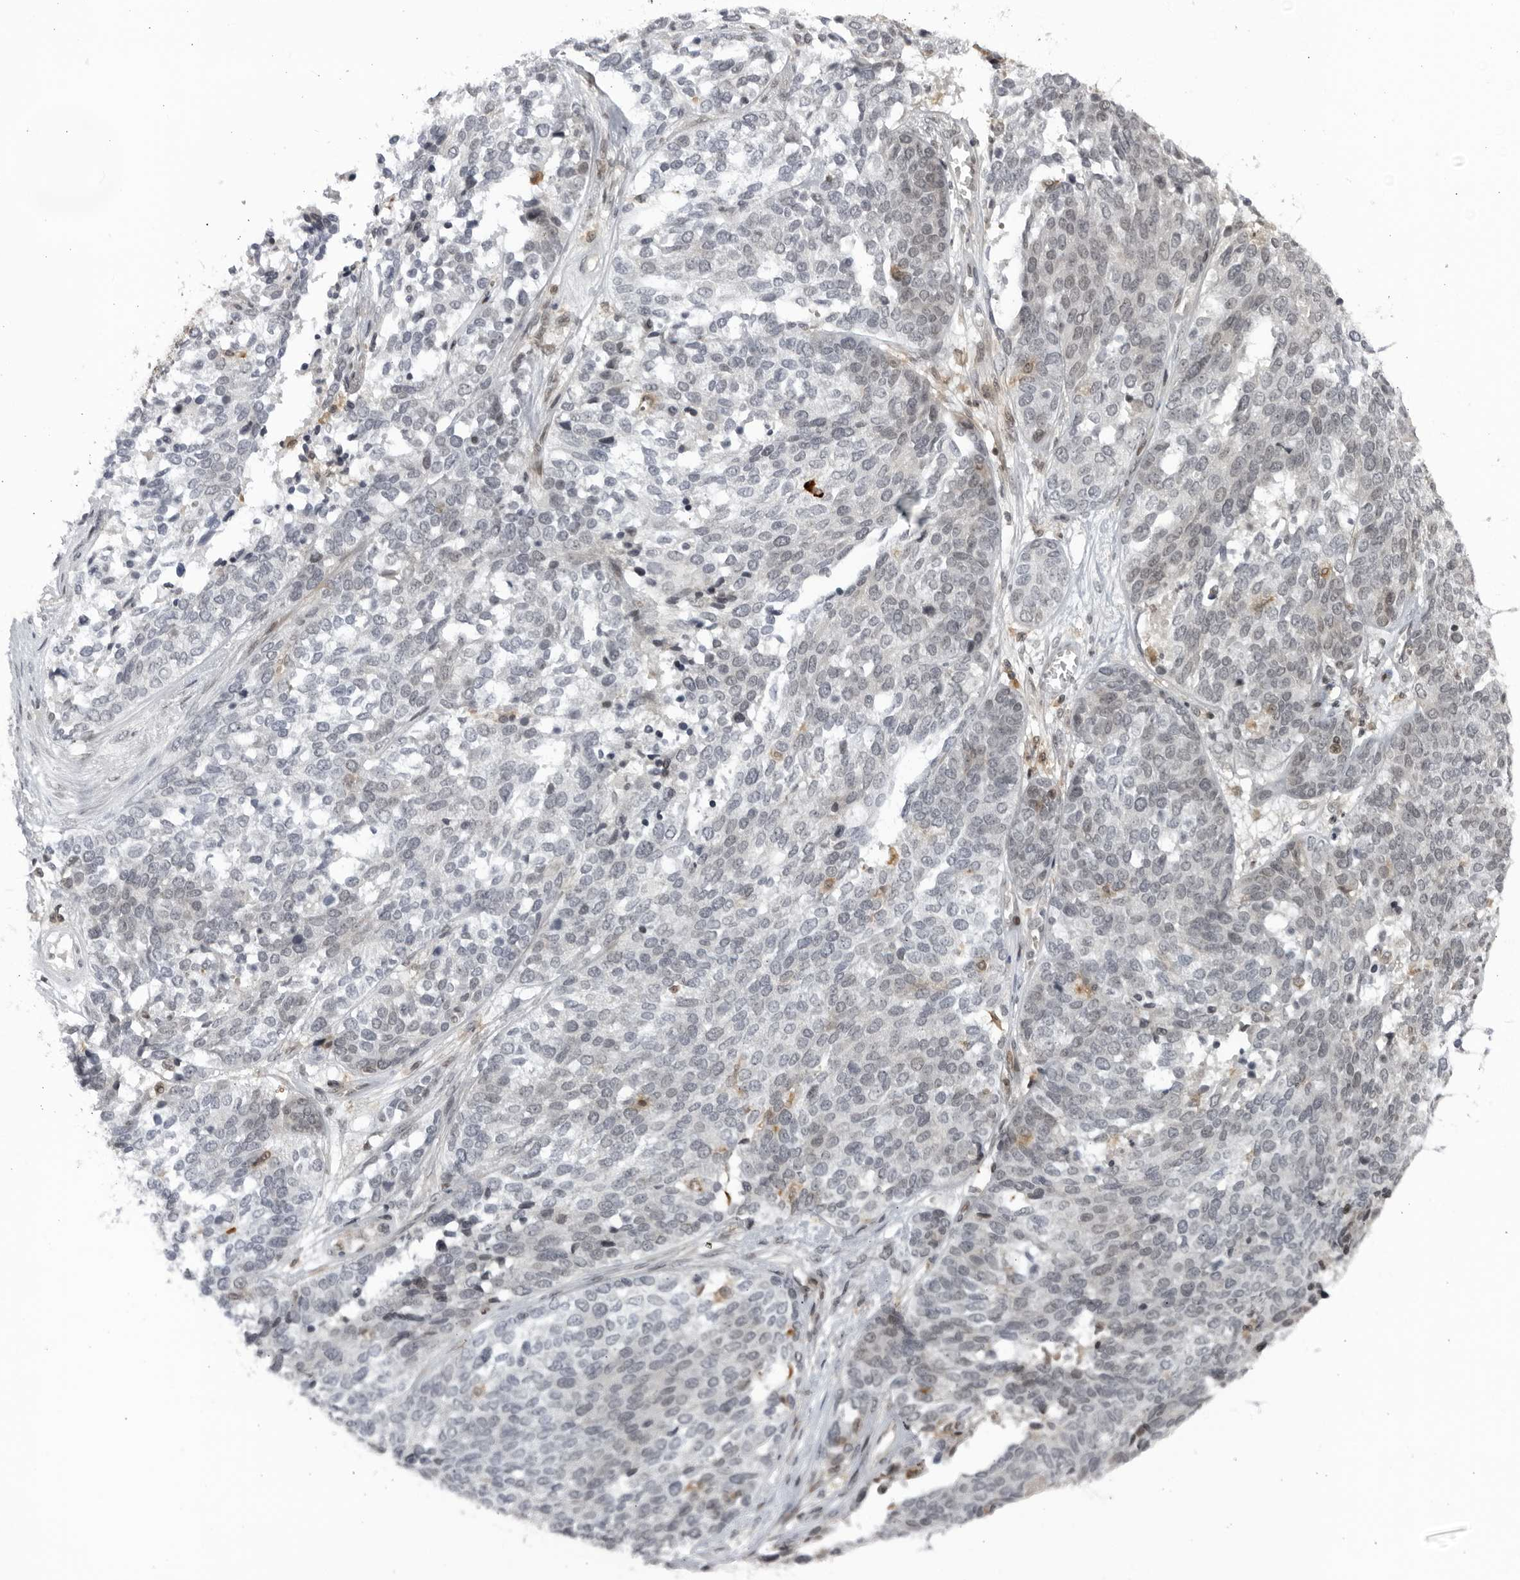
{"staining": {"intensity": "negative", "quantity": "none", "location": "none"}, "tissue": "ovarian cancer", "cell_type": "Tumor cells", "image_type": "cancer", "snomed": [{"axis": "morphology", "description": "Cystadenocarcinoma, serous, NOS"}, {"axis": "topography", "description": "Ovary"}], "caption": "Protein analysis of ovarian cancer shows no significant staining in tumor cells.", "gene": "DTL", "patient": {"sex": "female", "age": 44}}